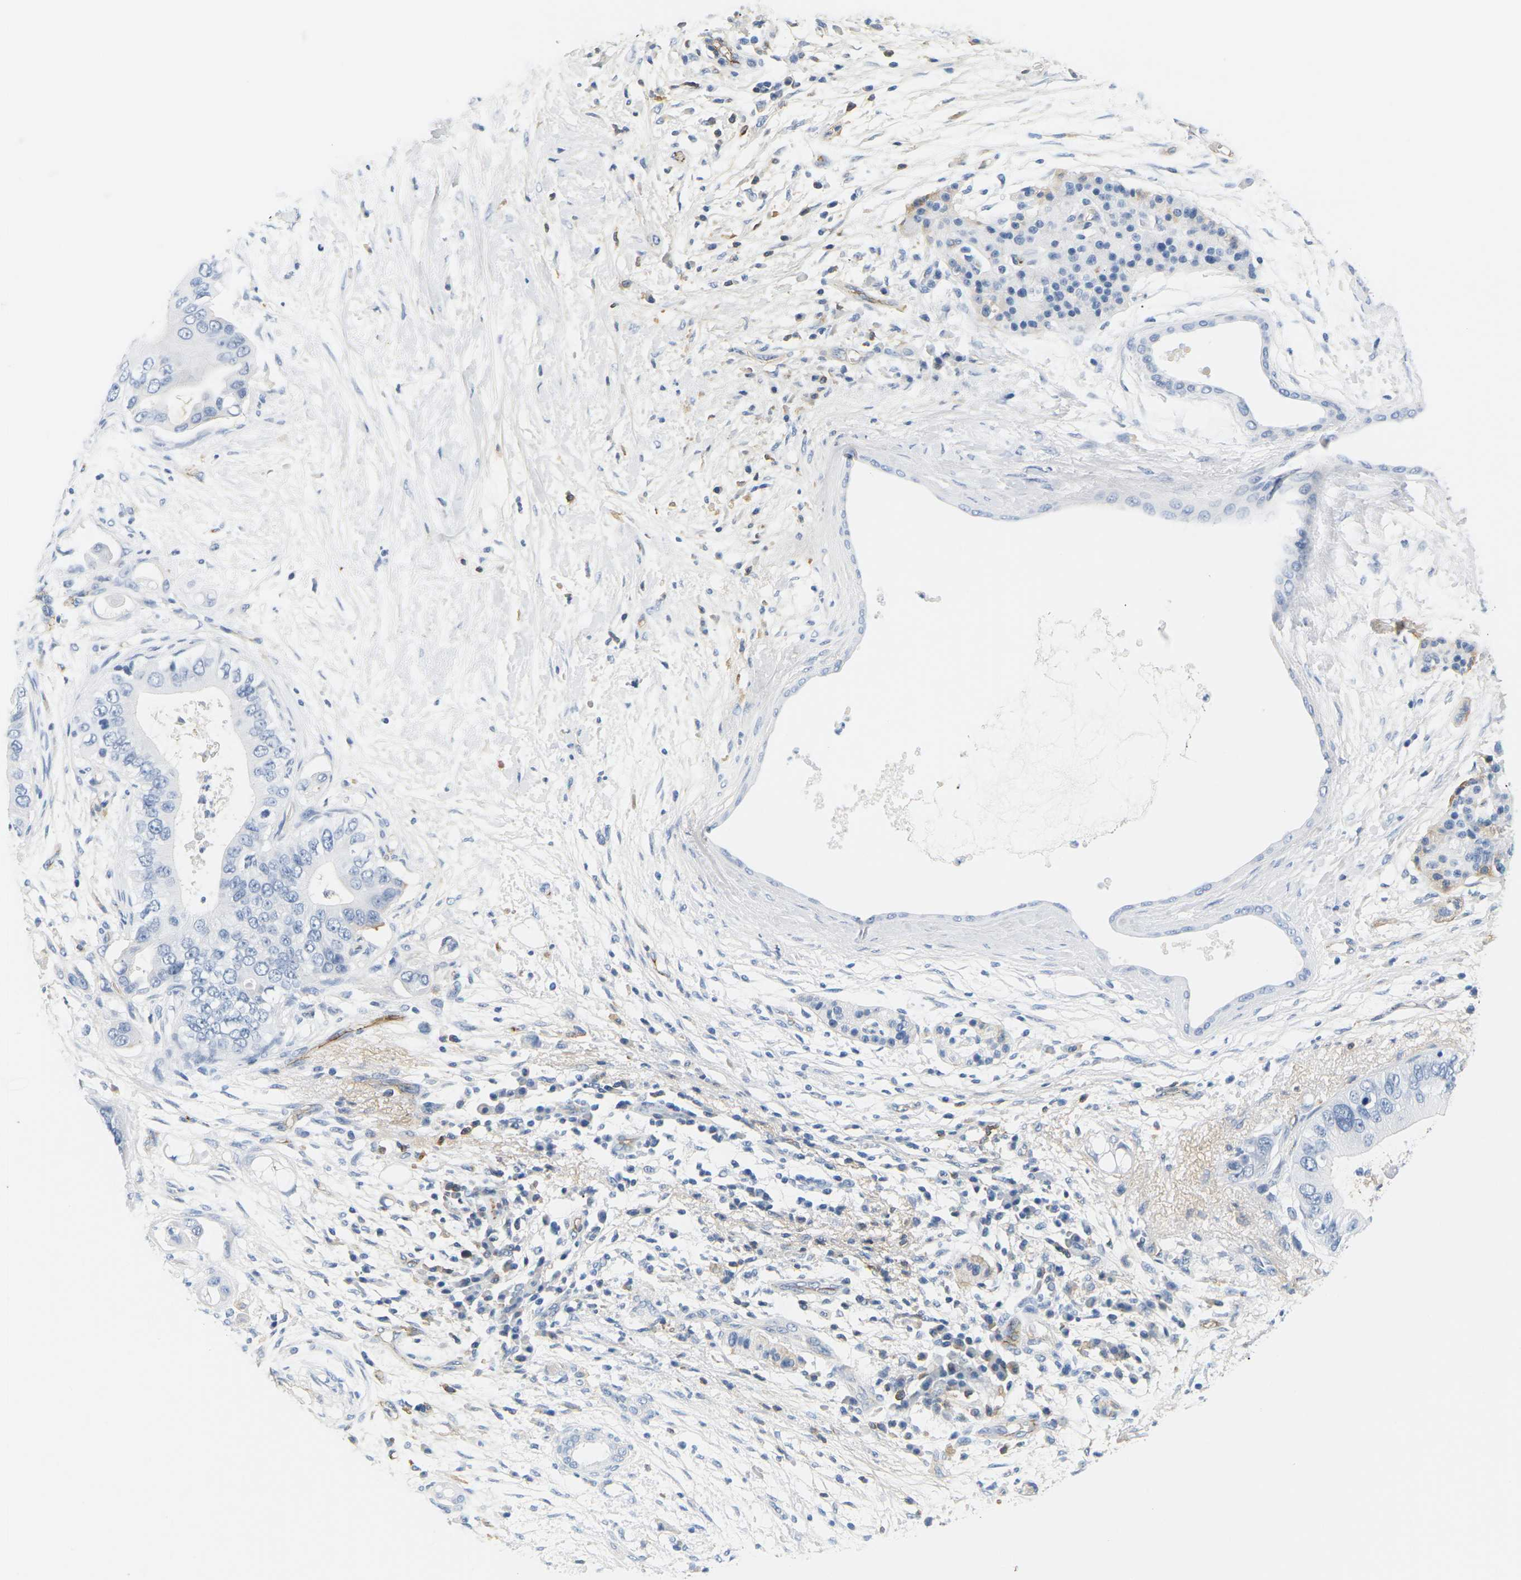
{"staining": {"intensity": "negative", "quantity": "none", "location": "none"}, "tissue": "pancreatic cancer", "cell_type": "Tumor cells", "image_type": "cancer", "snomed": [{"axis": "morphology", "description": "Adenocarcinoma, NOS"}, {"axis": "topography", "description": "Pancreas"}], "caption": "A histopathology image of human pancreatic cancer is negative for staining in tumor cells.", "gene": "APOB", "patient": {"sex": "male", "age": 77}}